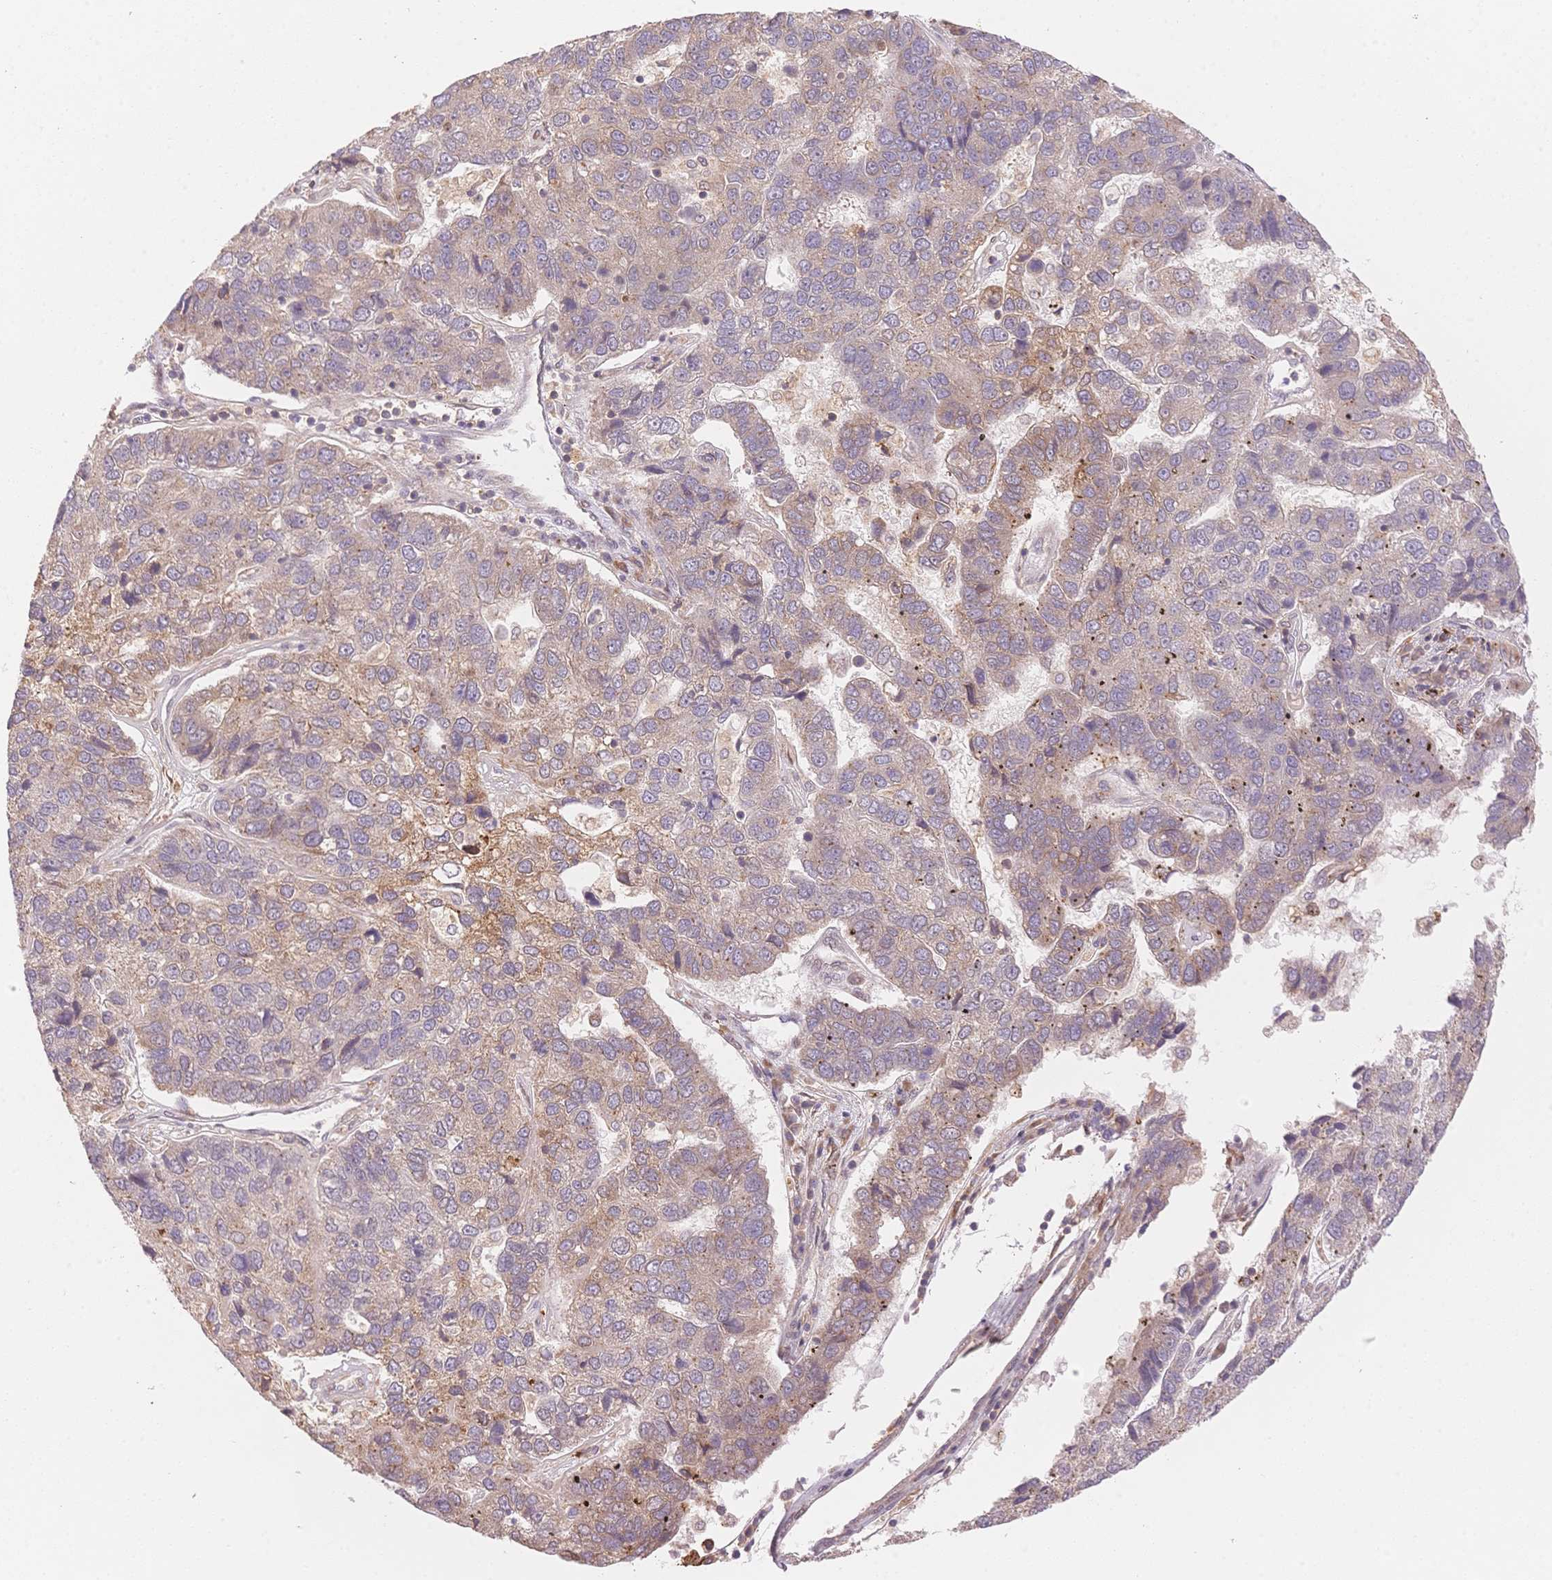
{"staining": {"intensity": "weak", "quantity": "<25%", "location": "cytoplasmic/membranous"}, "tissue": "pancreatic cancer", "cell_type": "Tumor cells", "image_type": "cancer", "snomed": [{"axis": "morphology", "description": "Adenocarcinoma, NOS"}, {"axis": "topography", "description": "Pancreas"}], "caption": "Immunohistochemistry (IHC) of pancreatic adenocarcinoma demonstrates no positivity in tumor cells. (DAB (3,3'-diaminobenzidine) immunohistochemistry (IHC), high magnification).", "gene": "STK39", "patient": {"sex": "female", "age": 61}}